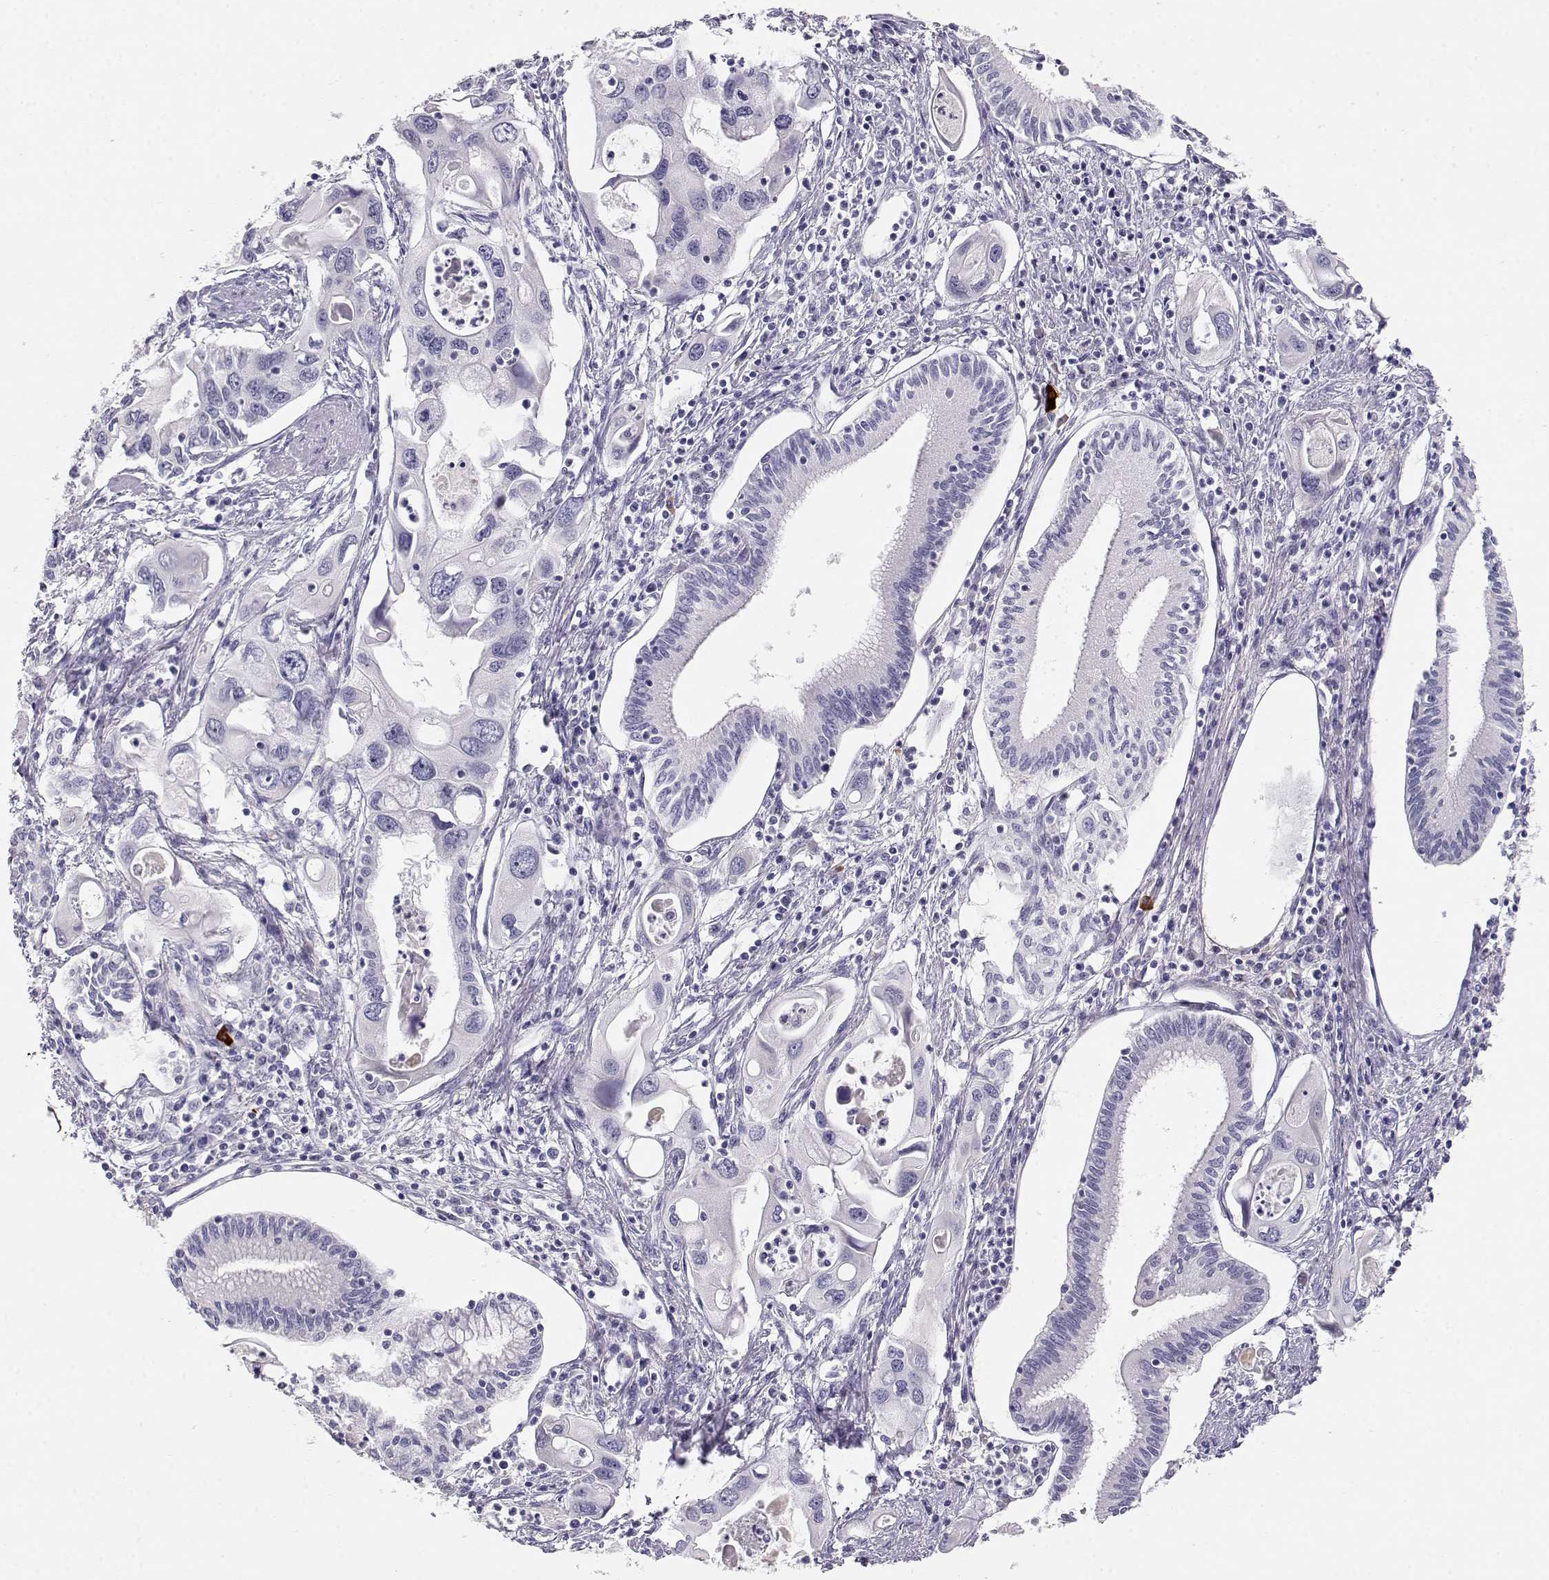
{"staining": {"intensity": "negative", "quantity": "none", "location": "none"}, "tissue": "pancreatic cancer", "cell_type": "Tumor cells", "image_type": "cancer", "snomed": [{"axis": "morphology", "description": "Adenocarcinoma, NOS"}, {"axis": "topography", "description": "Pancreas"}], "caption": "An IHC image of pancreatic cancer is shown. There is no staining in tumor cells of pancreatic cancer.", "gene": "GPR174", "patient": {"sex": "male", "age": 60}}